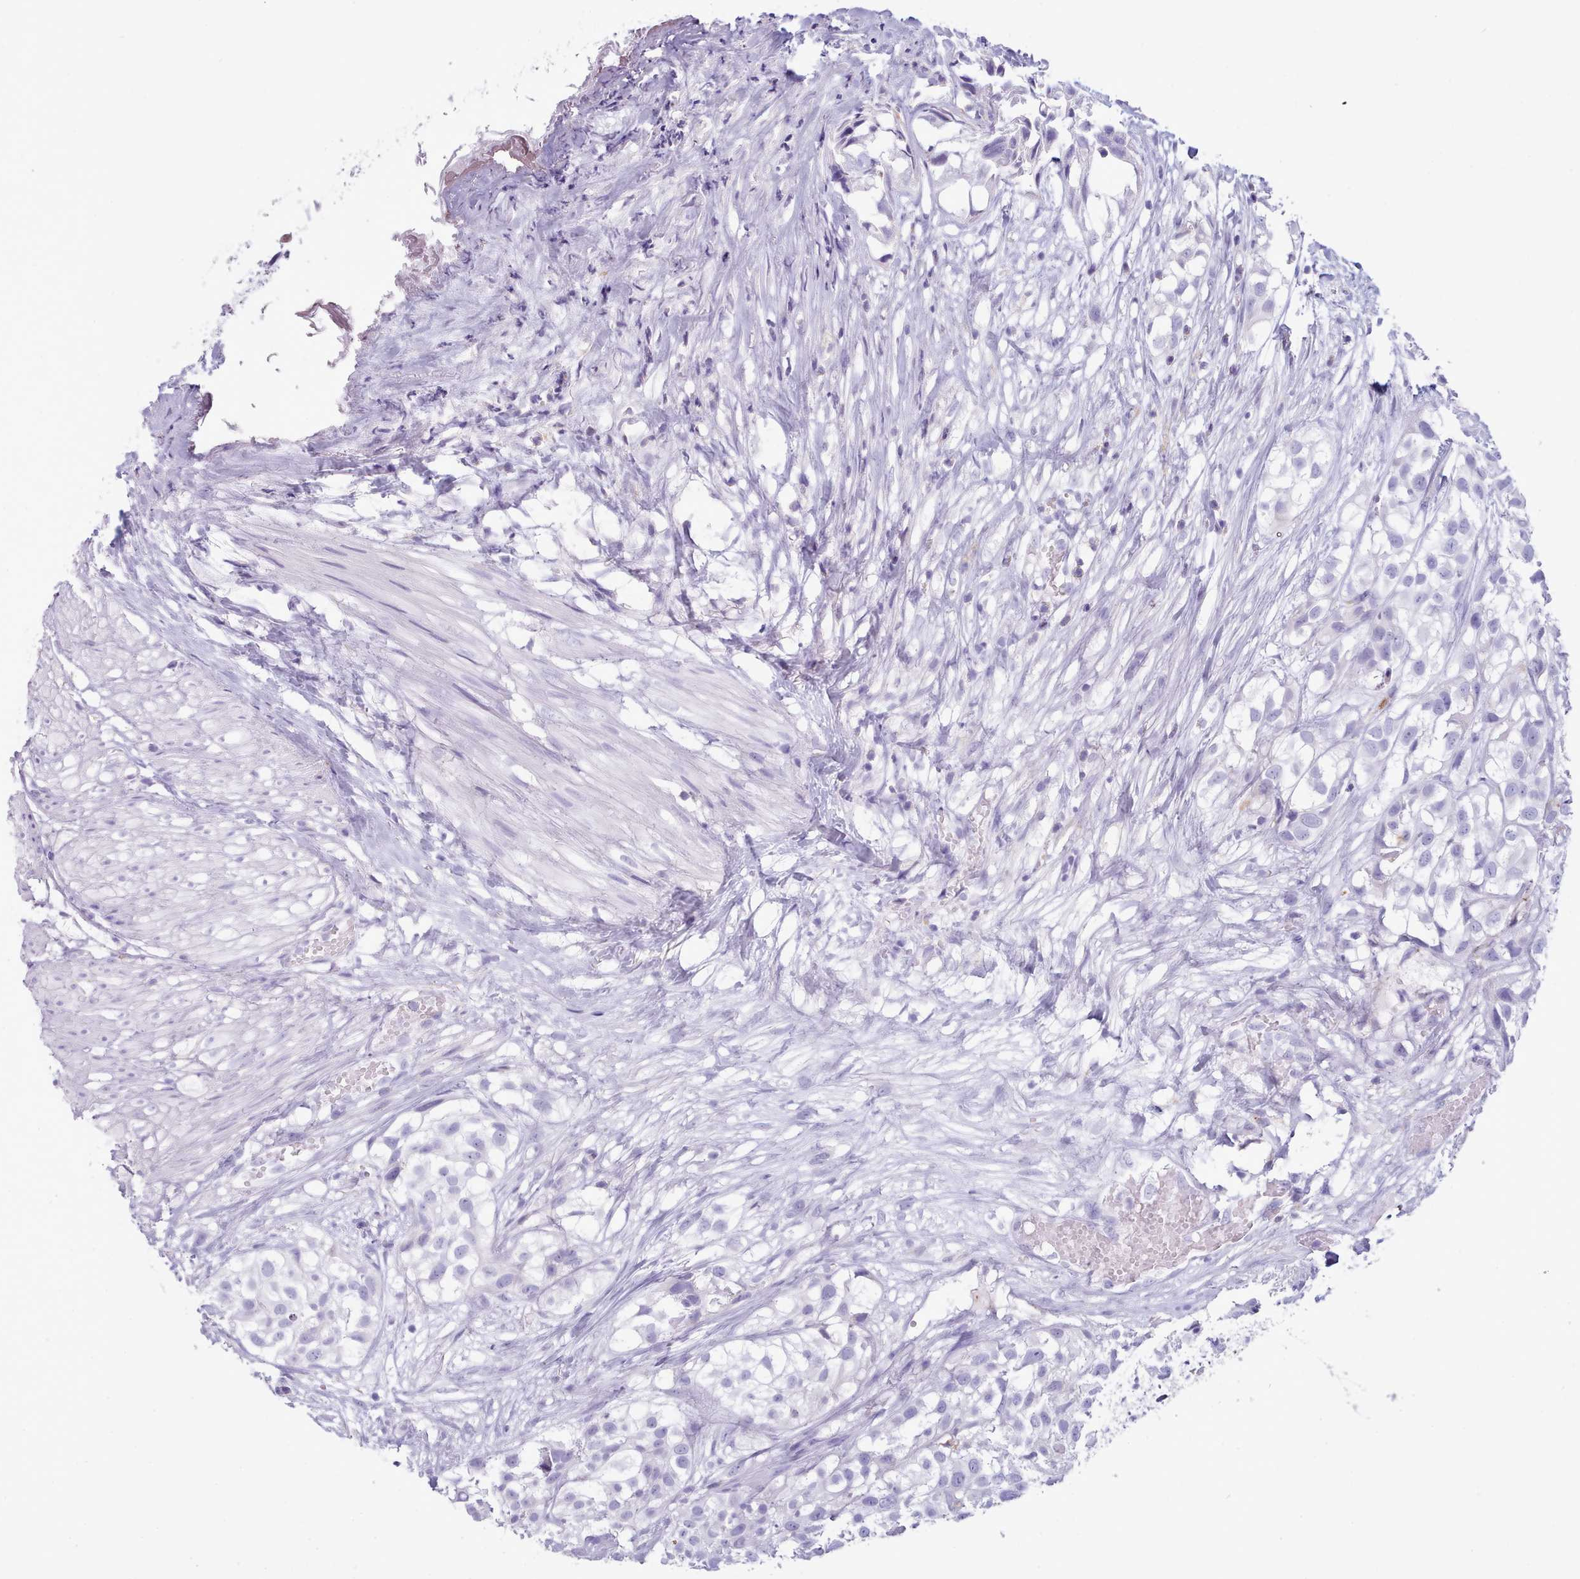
{"staining": {"intensity": "negative", "quantity": "none", "location": "none"}, "tissue": "urothelial cancer", "cell_type": "Tumor cells", "image_type": "cancer", "snomed": [{"axis": "morphology", "description": "Urothelial carcinoma, High grade"}, {"axis": "topography", "description": "Urinary bladder"}], "caption": "This is an immunohistochemistry (IHC) micrograph of human urothelial cancer. There is no staining in tumor cells.", "gene": "GAA", "patient": {"sex": "male", "age": 56}}